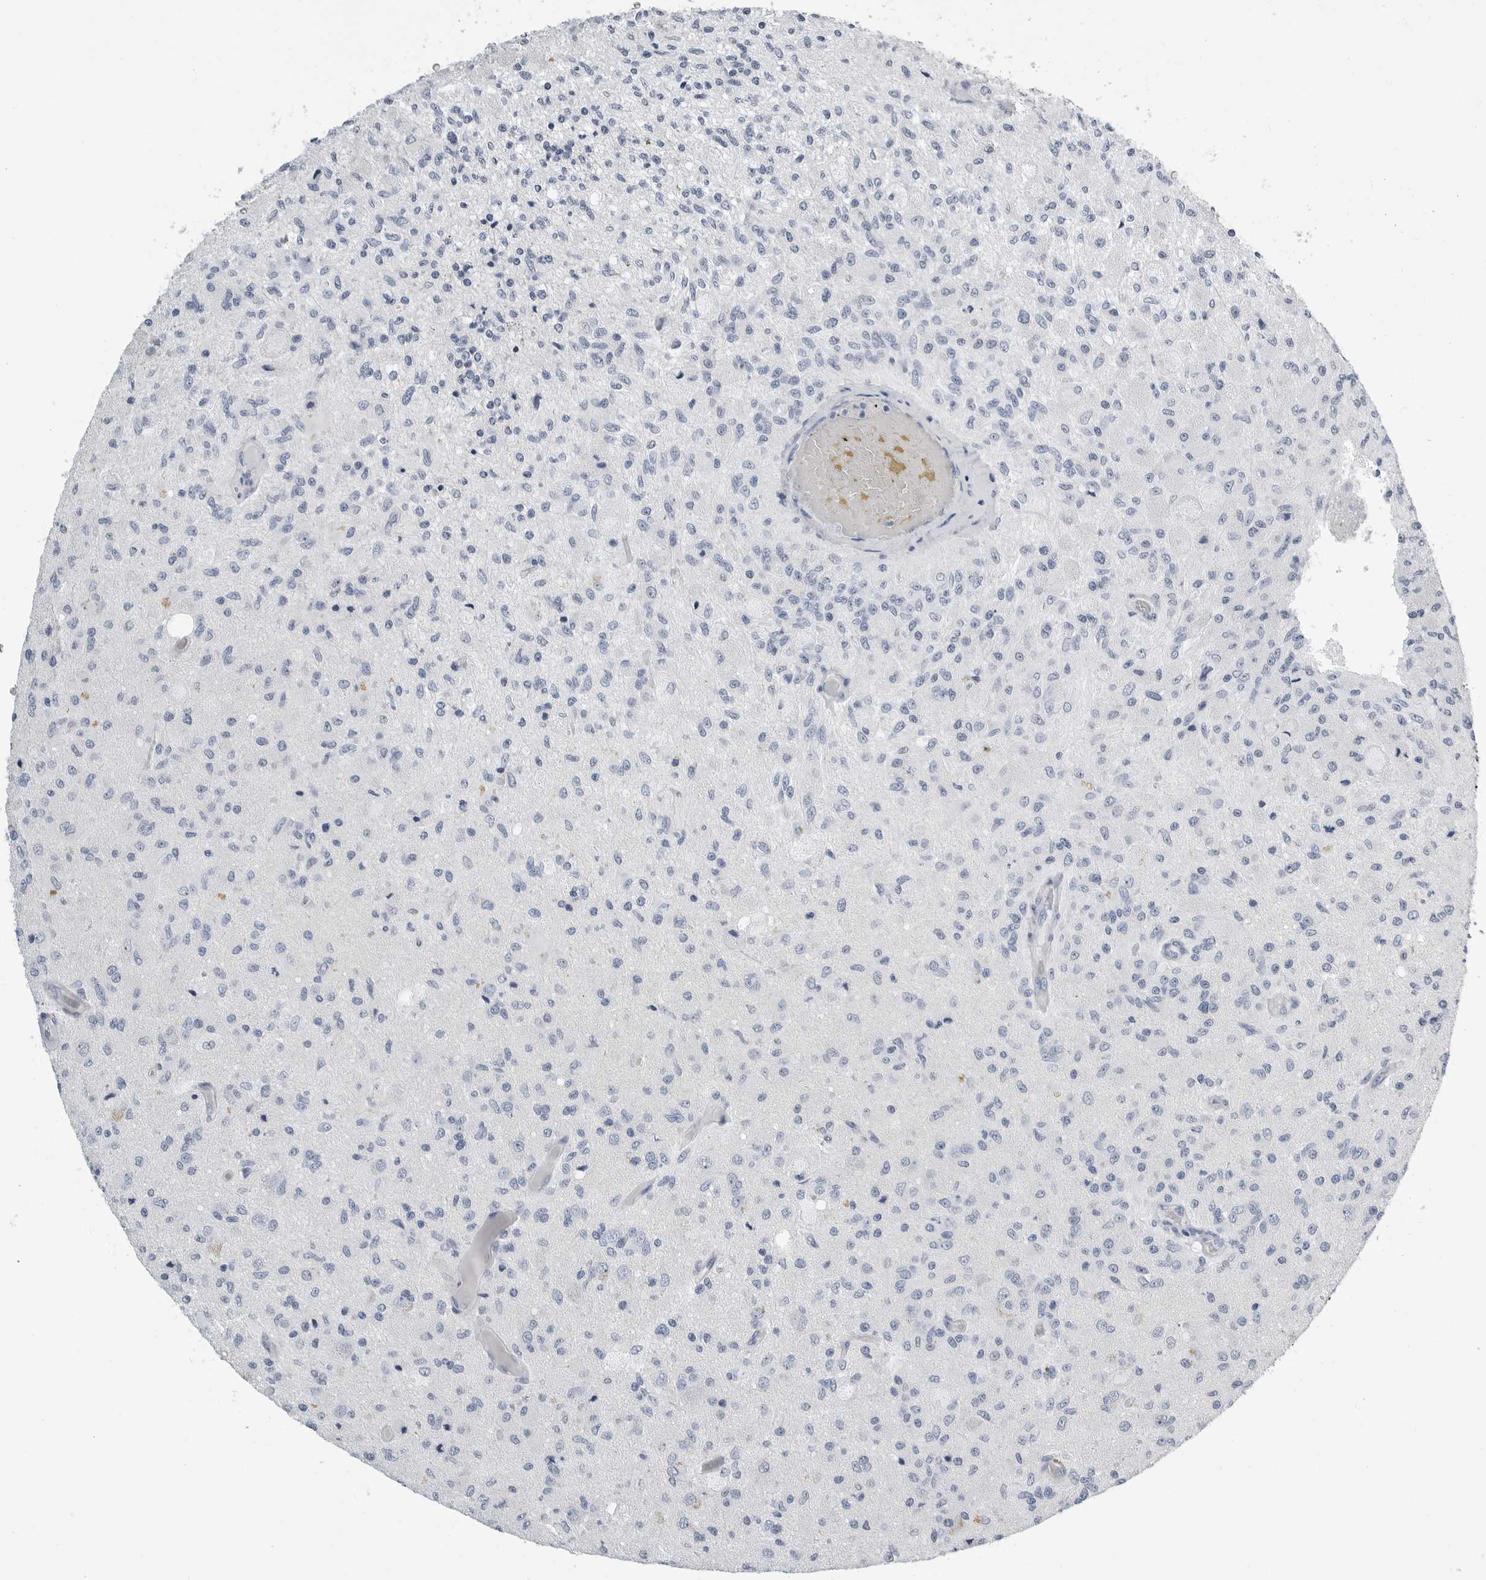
{"staining": {"intensity": "negative", "quantity": "none", "location": "none"}, "tissue": "glioma", "cell_type": "Tumor cells", "image_type": "cancer", "snomed": [{"axis": "morphology", "description": "Normal tissue, NOS"}, {"axis": "morphology", "description": "Glioma, malignant, High grade"}, {"axis": "topography", "description": "Cerebral cortex"}], "caption": "This photomicrograph is of malignant glioma (high-grade) stained with immunohistochemistry to label a protein in brown with the nuclei are counter-stained blue. There is no staining in tumor cells.", "gene": "PLN", "patient": {"sex": "male", "age": 77}}